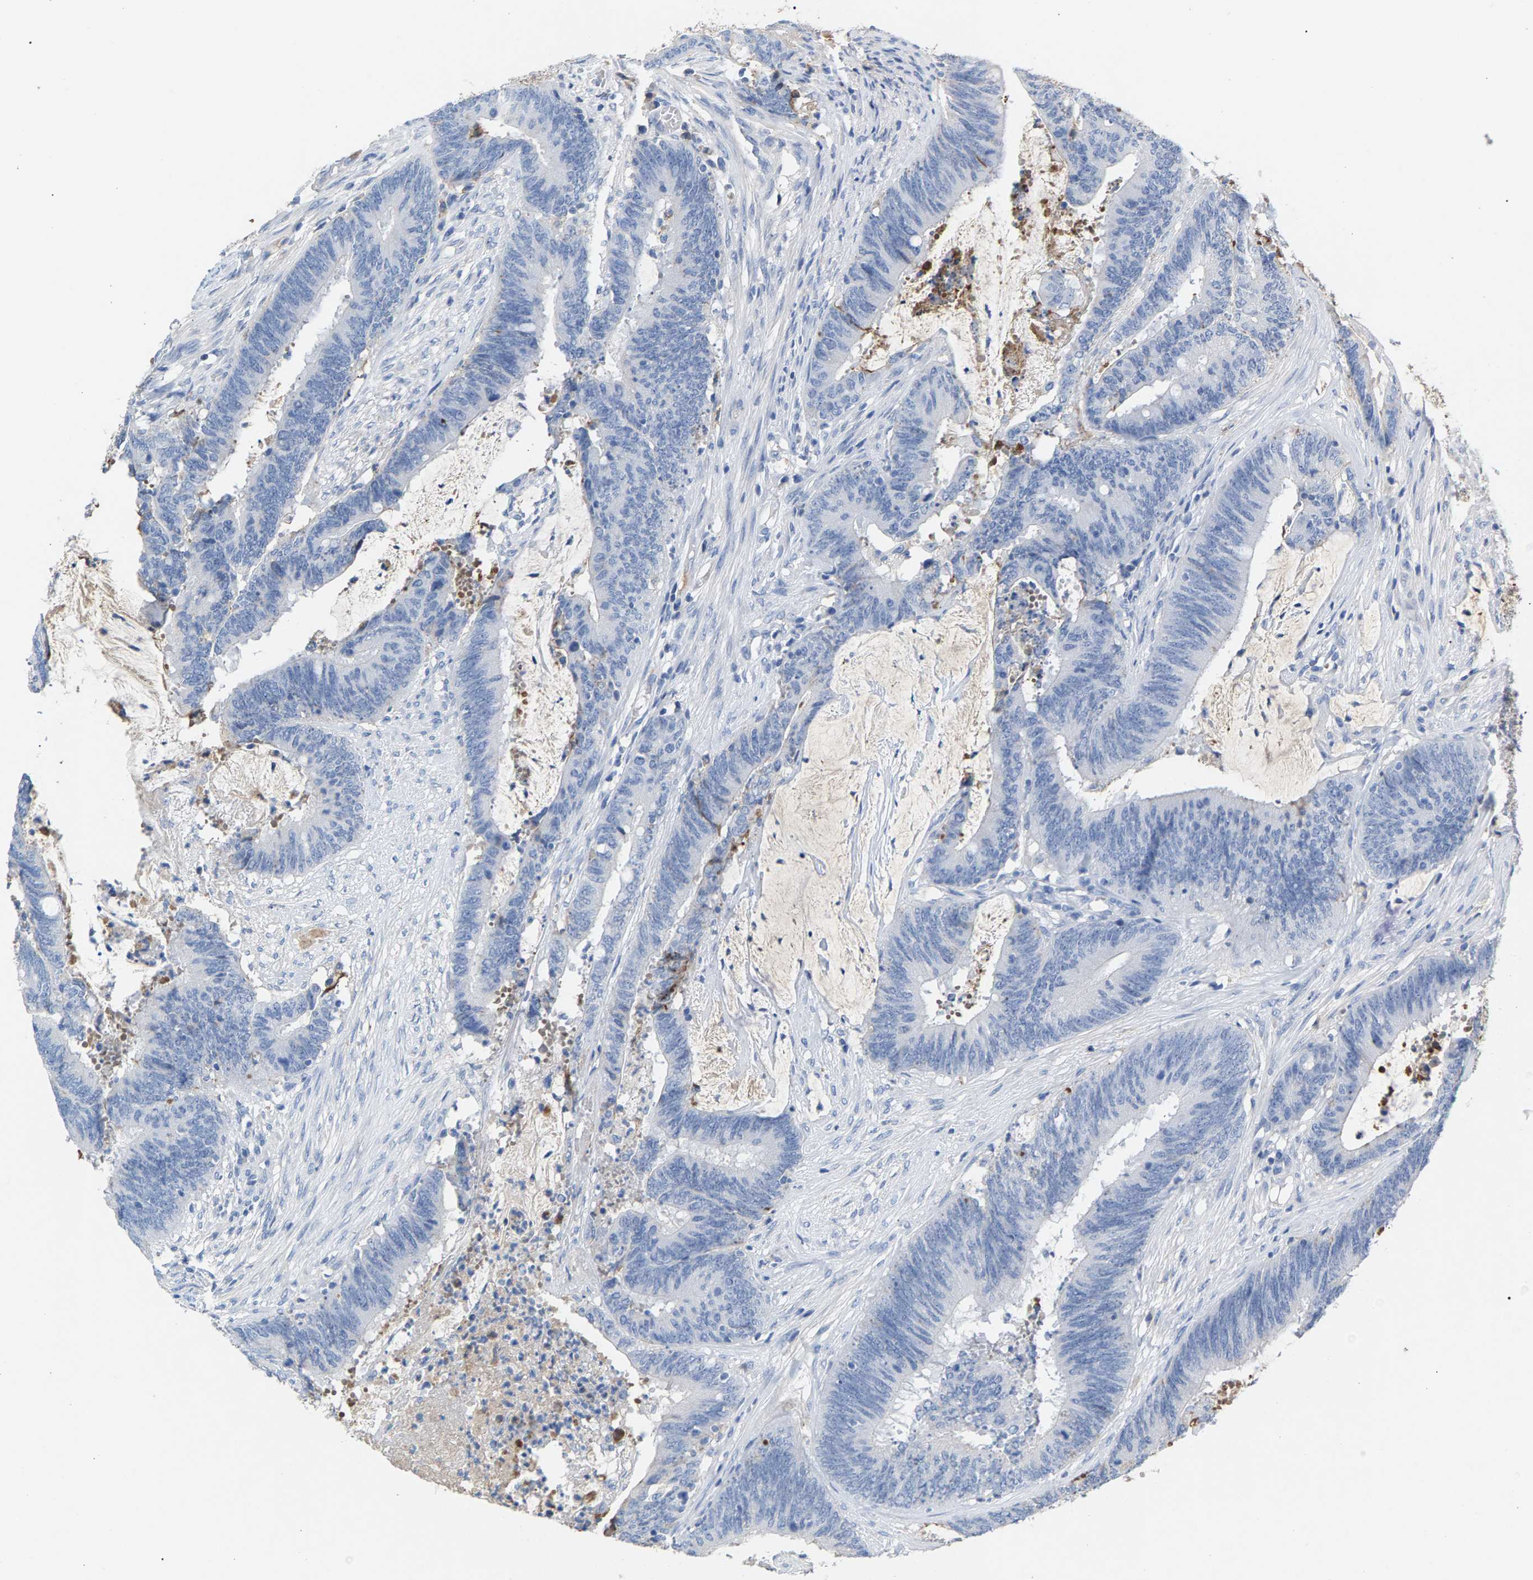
{"staining": {"intensity": "negative", "quantity": "none", "location": "none"}, "tissue": "colorectal cancer", "cell_type": "Tumor cells", "image_type": "cancer", "snomed": [{"axis": "morphology", "description": "Adenocarcinoma, NOS"}, {"axis": "topography", "description": "Rectum"}], "caption": "Colorectal adenocarcinoma stained for a protein using IHC demonstrates no positivity tumor cells.", "gene": "APOH", "patient": {"sex": "female", "age": 66}}